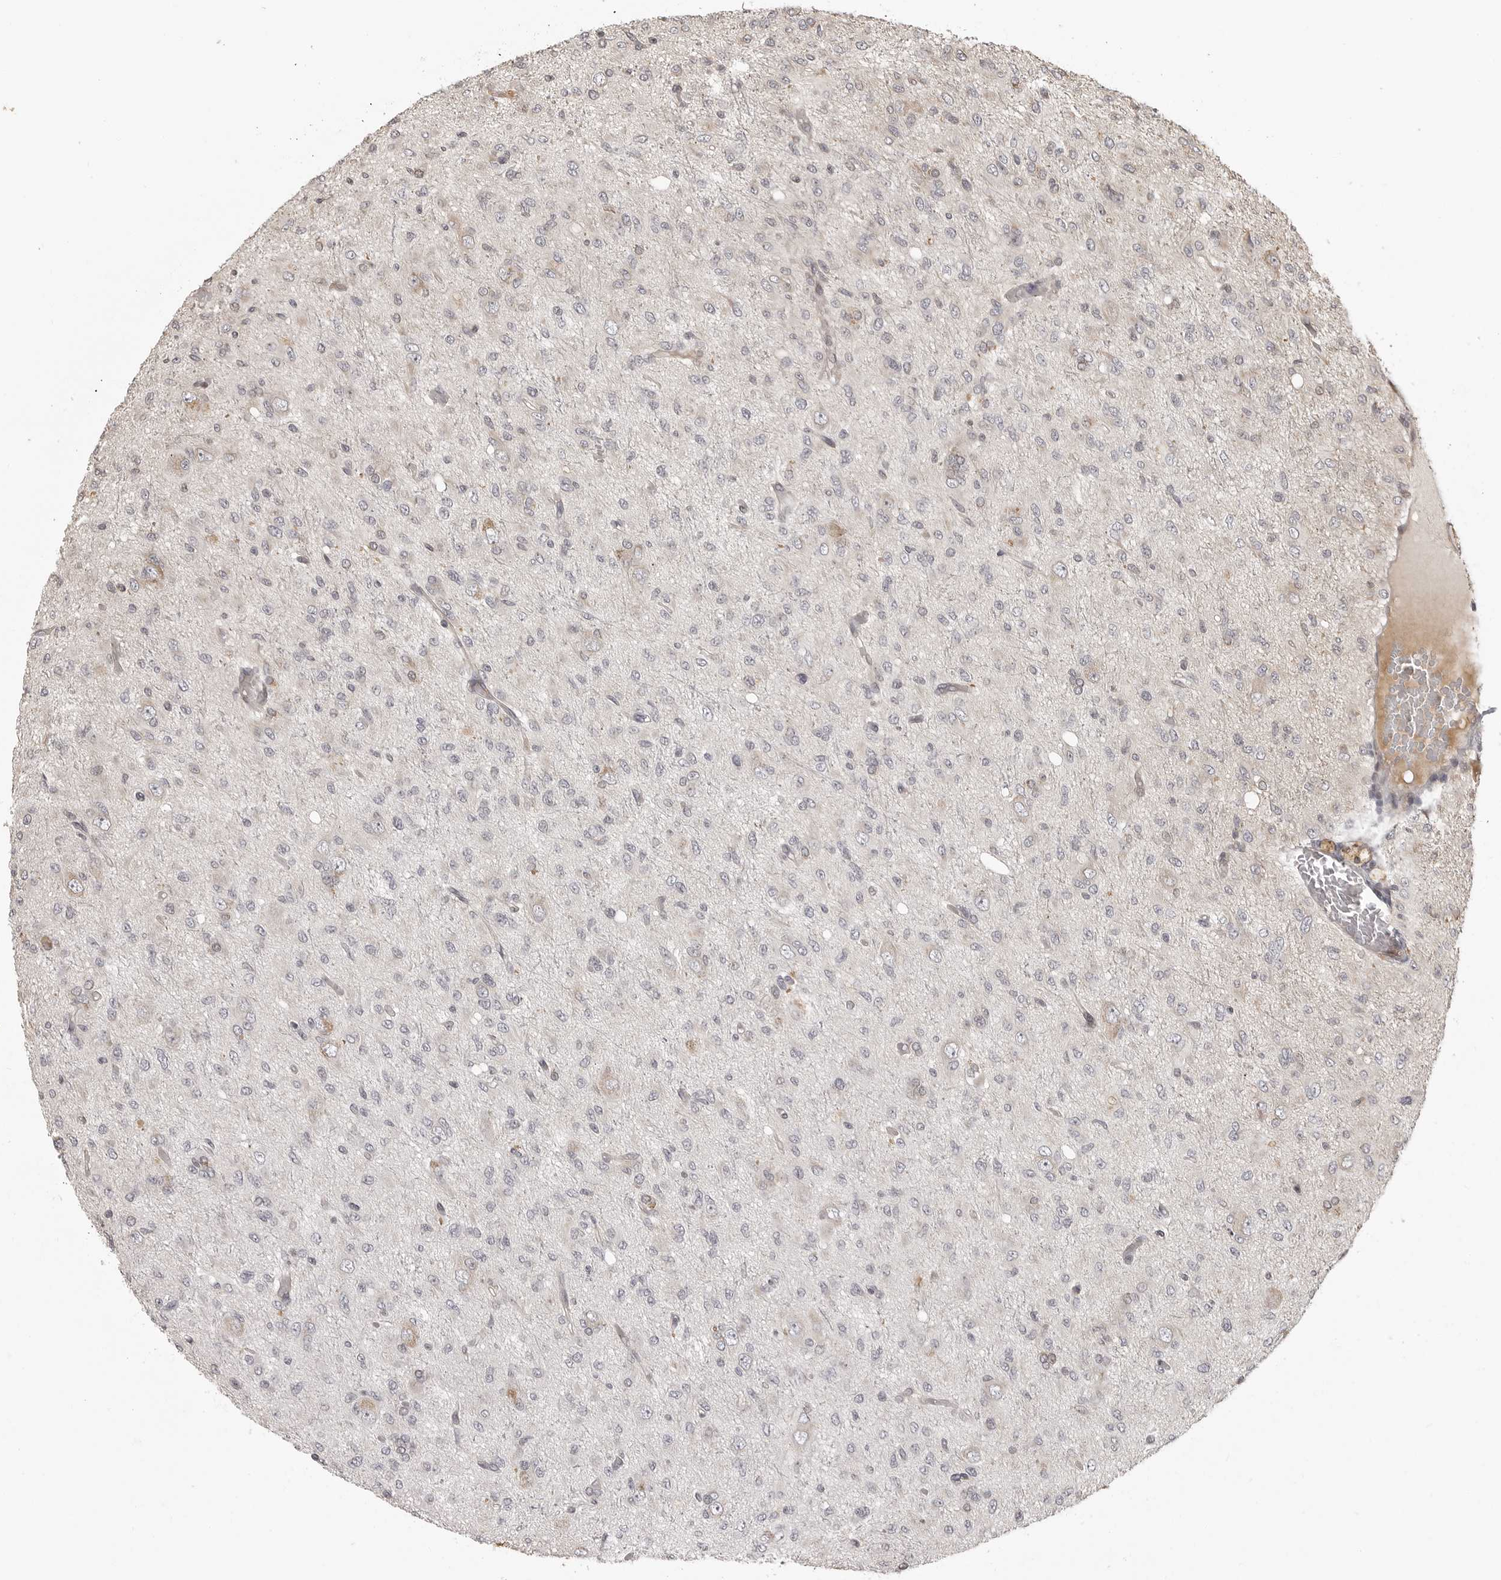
{"staining": {"intensity": "negative", "quantity": "none", "location": "none"}, "tissue": "glioma", "cell_type": "Tumor cells", "image_type": "cancer", "snomed": [{"axis": "morphology", "description": "Glioma, malignant, High grade"}, {"axis": "topography", "description": "Brain"}], "caption": "High power microscopy photomicrograph of an immunohistochemistry (IHC) image of malignant glioma (high-grade), revealing no significant expression in tumor cells.", "gene": "IDO1", "patient": {"sex": "female", "age": 59}}